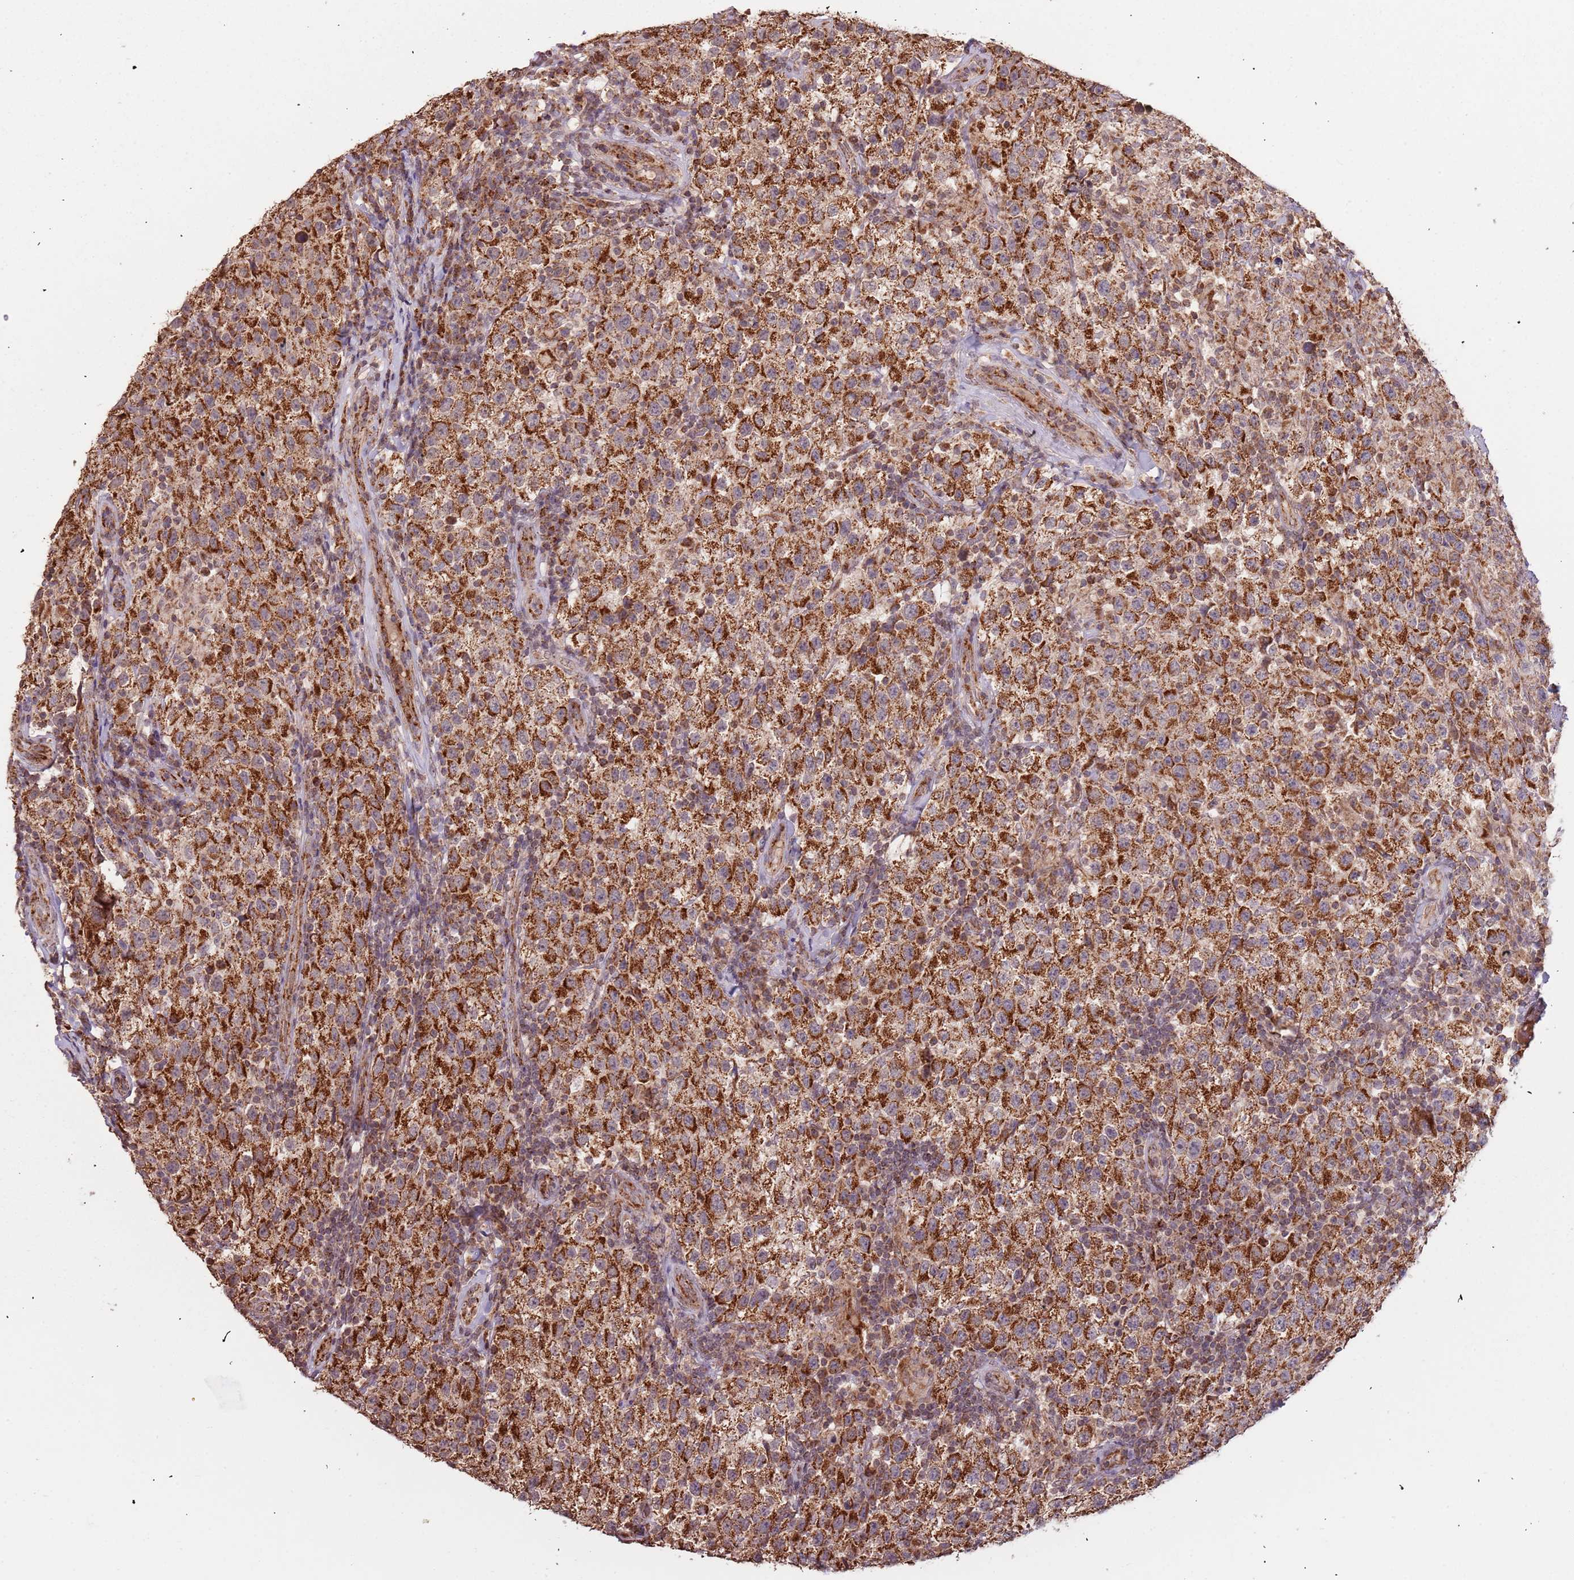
{"staining": {"intensity": "strong", "quantity": ">75%", "location": "cytoplasmic/membranous"}, "tissue": "testis cancer", "cell_type": "Tumor cells", "image_type": "cancer", "snomed": [{"axis": "morphology", "description": "Seminoma, NOS"}, {"axis": "morphology", "description": "Carcinoma, Embryonal, NOS"}, {"axis": "topography", "description": "Testis"}], "caption": "Protein expression analysis of testis cancer (seminoma) reveals strong cytoplasmic/membranous positivity in about >75% of tumor cells. Using DAB (3,3'-diaminobenzidine) (brown) and hematoxylin (blue) stains, captured at high magnification using brightfield microscopy.", "gene": "IL17RD", "patient": {"sex": "male", "age": 41}}